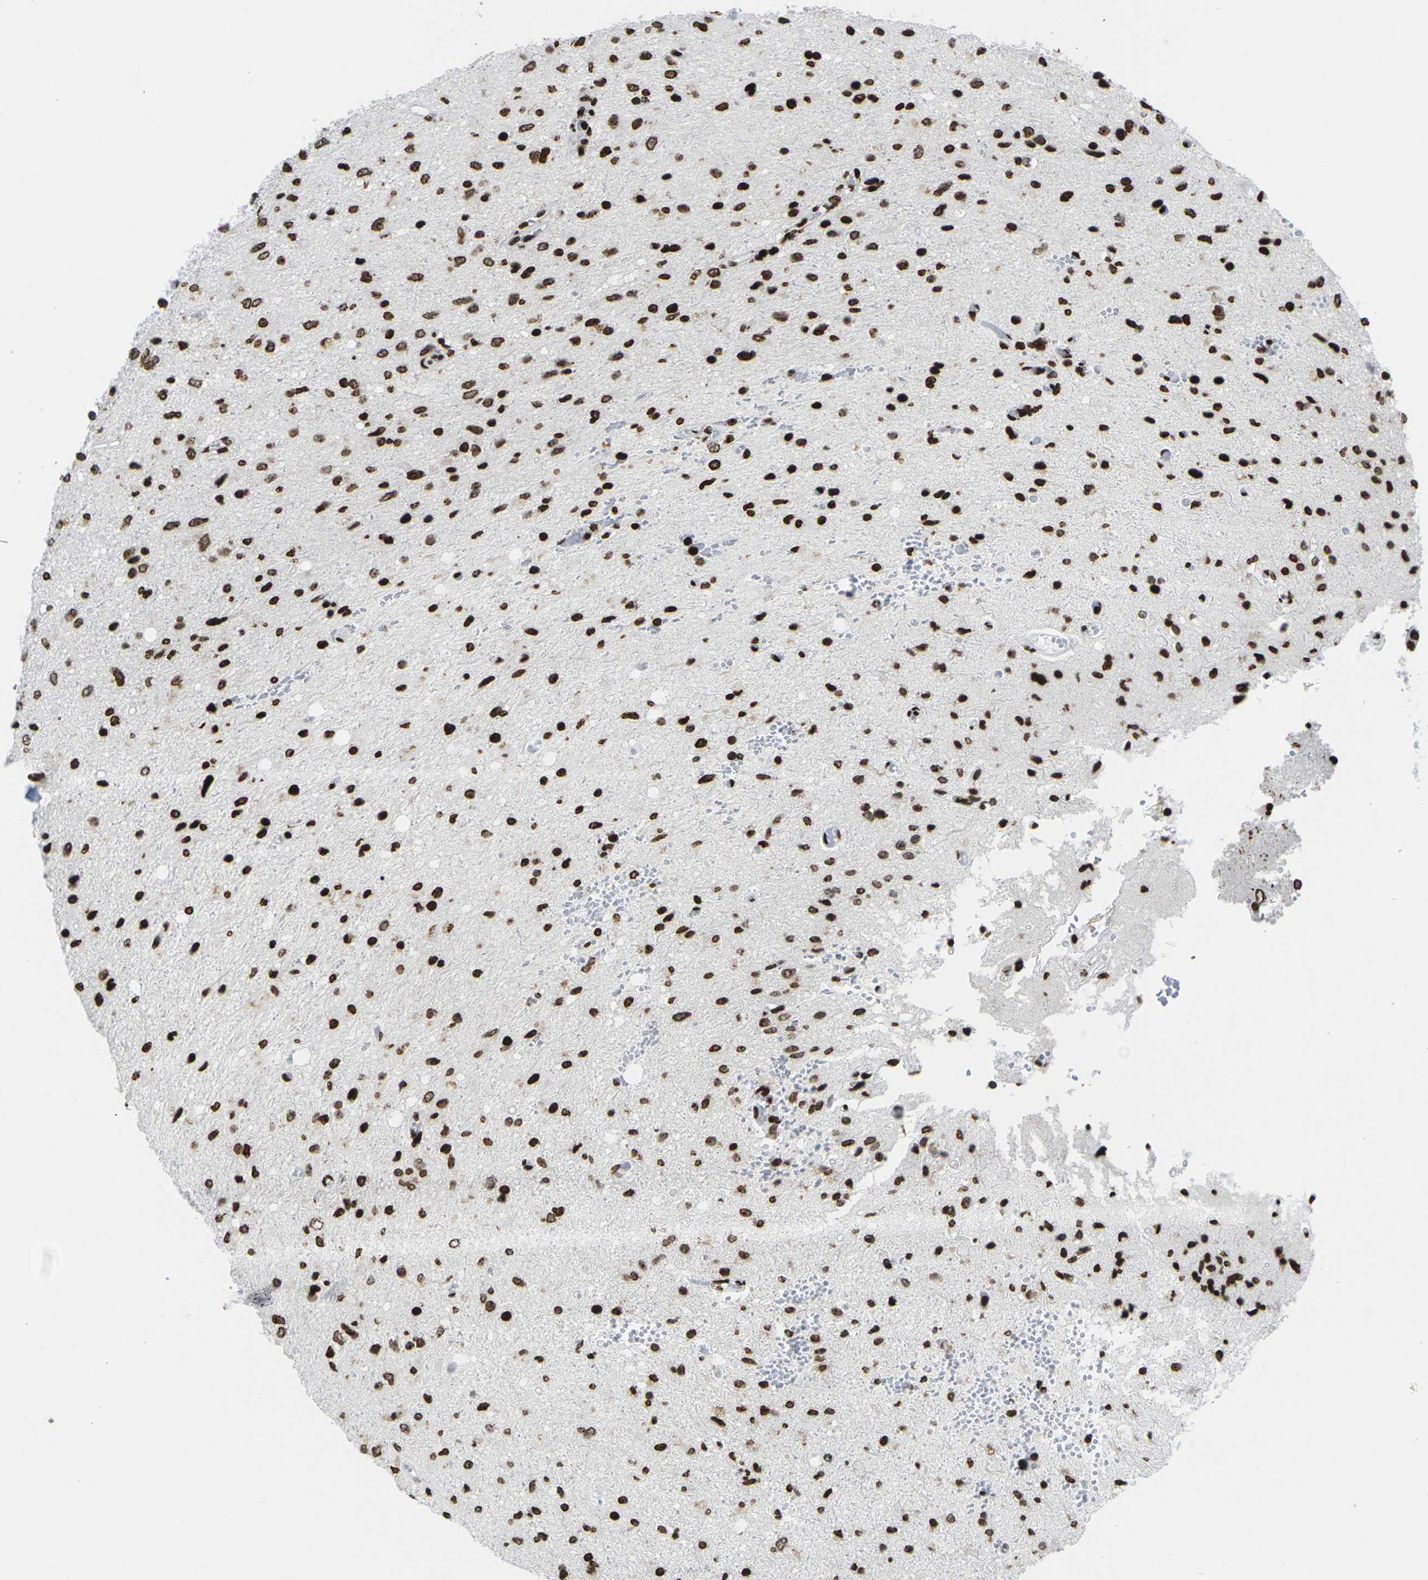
{"staining": {"intensity": "strong", "quantity": ">75%", "location": "nuclear"}, "tissue": "glioma", "cell_type": "Tumor cells", "image_type": "cancer", "snomed": [{"axis": "morphology", "description": "Glioma, malignant, Low grade"}, {"axis": "topography", "description": "Brain"}], "caption": "Immunohistochemical staining of glioma demonstrates high levels of strong nuclear protein positivity in approximately >75% of tumor cells.", "gene": "H1-4", "patient": {"sex": "male", "age": 77}}